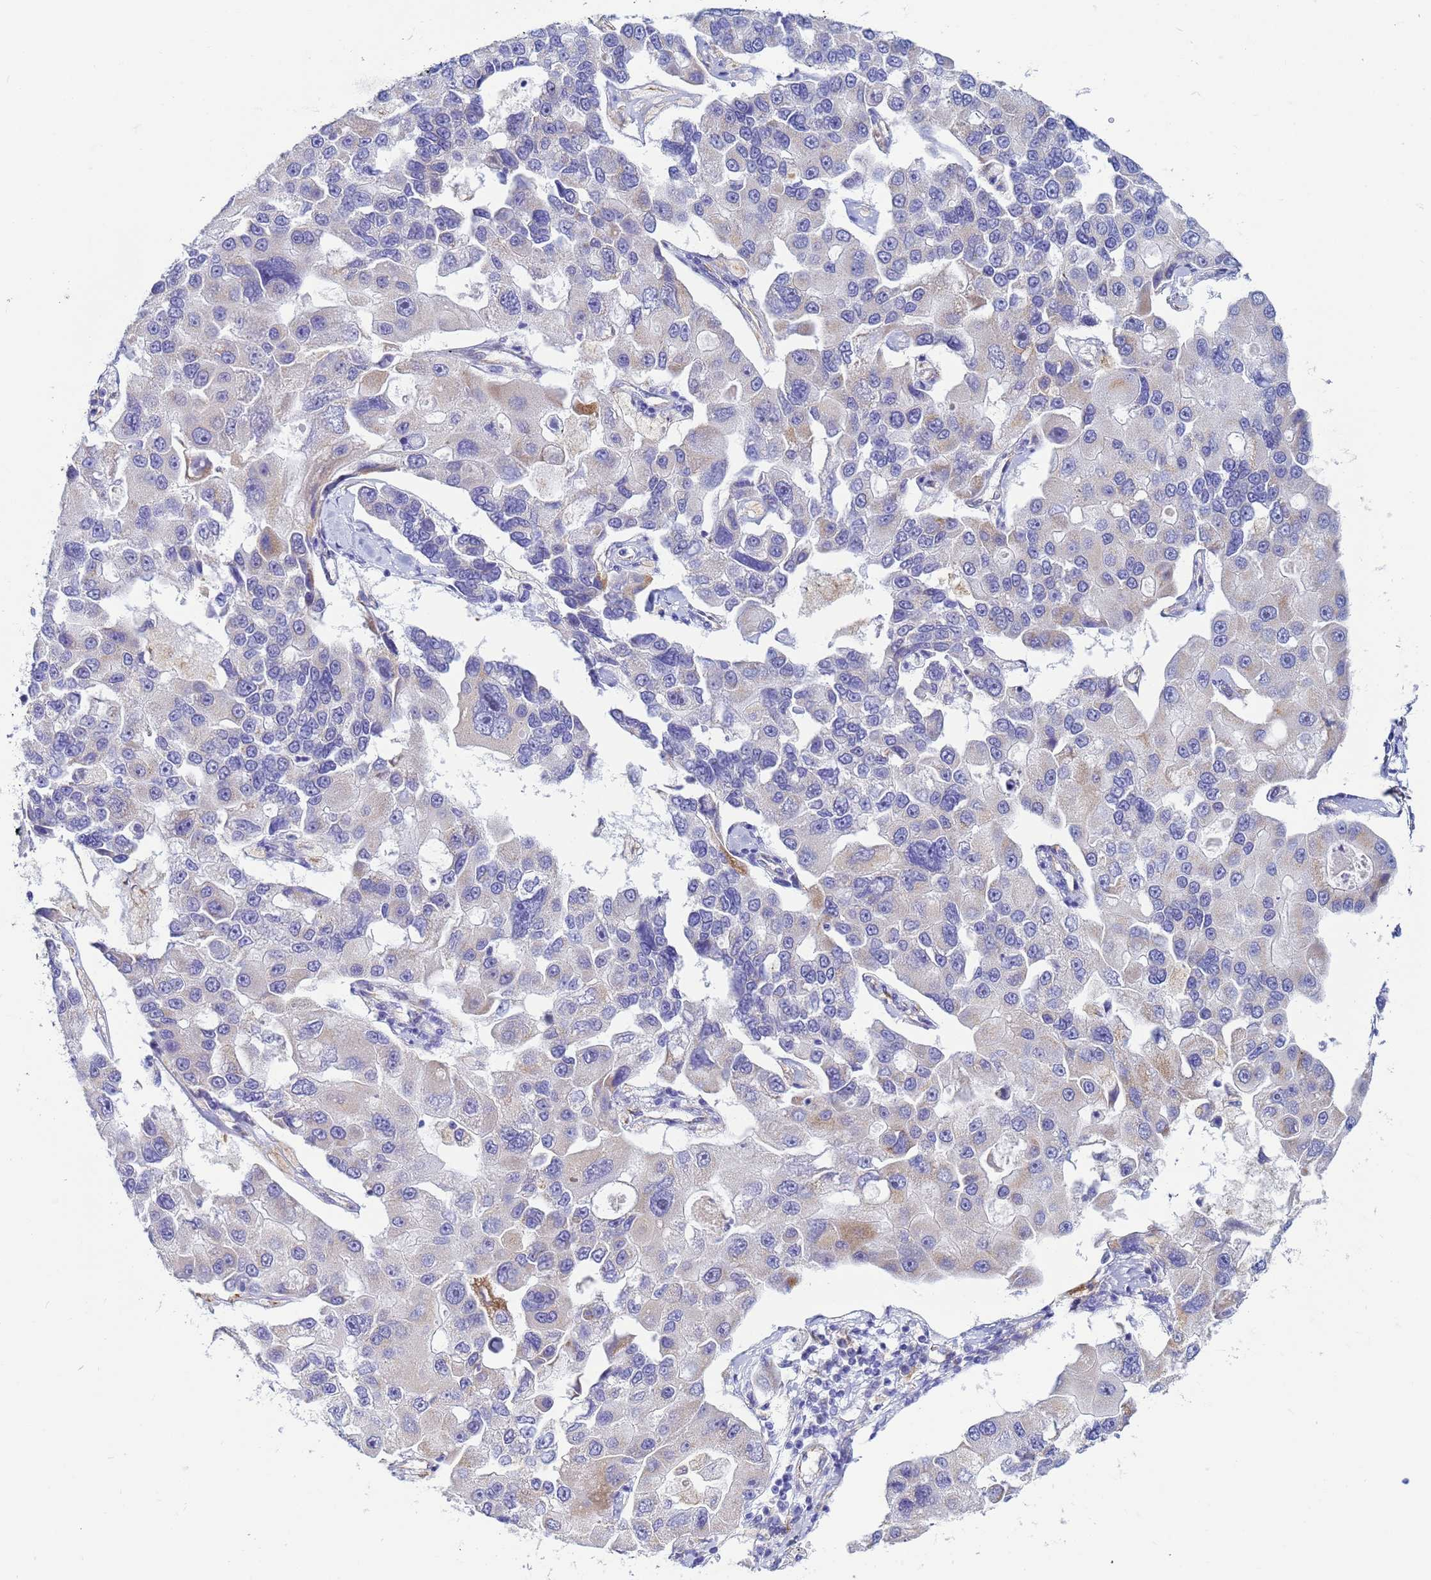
{"staining": {"intensity": "negative", "quantity": "none", "location": "none"}, "tissue": "lung cancer", "cell_type": "Tumor cells", "image_type": "cancer", "snomed": [{"axis": "morphology", "description": "Adenocarcinoma, NOS"}, {"axis": "topography", "description": "Lung"}], "caption": "Immunohistochemistry (IHC) histopathology image of human adenocarcinoma (lung) stained for a protein (brown), which reveals no expression in tumor cells.", "gene": "UBXN2B", "patient": {"sex": "female", "age": 54}}